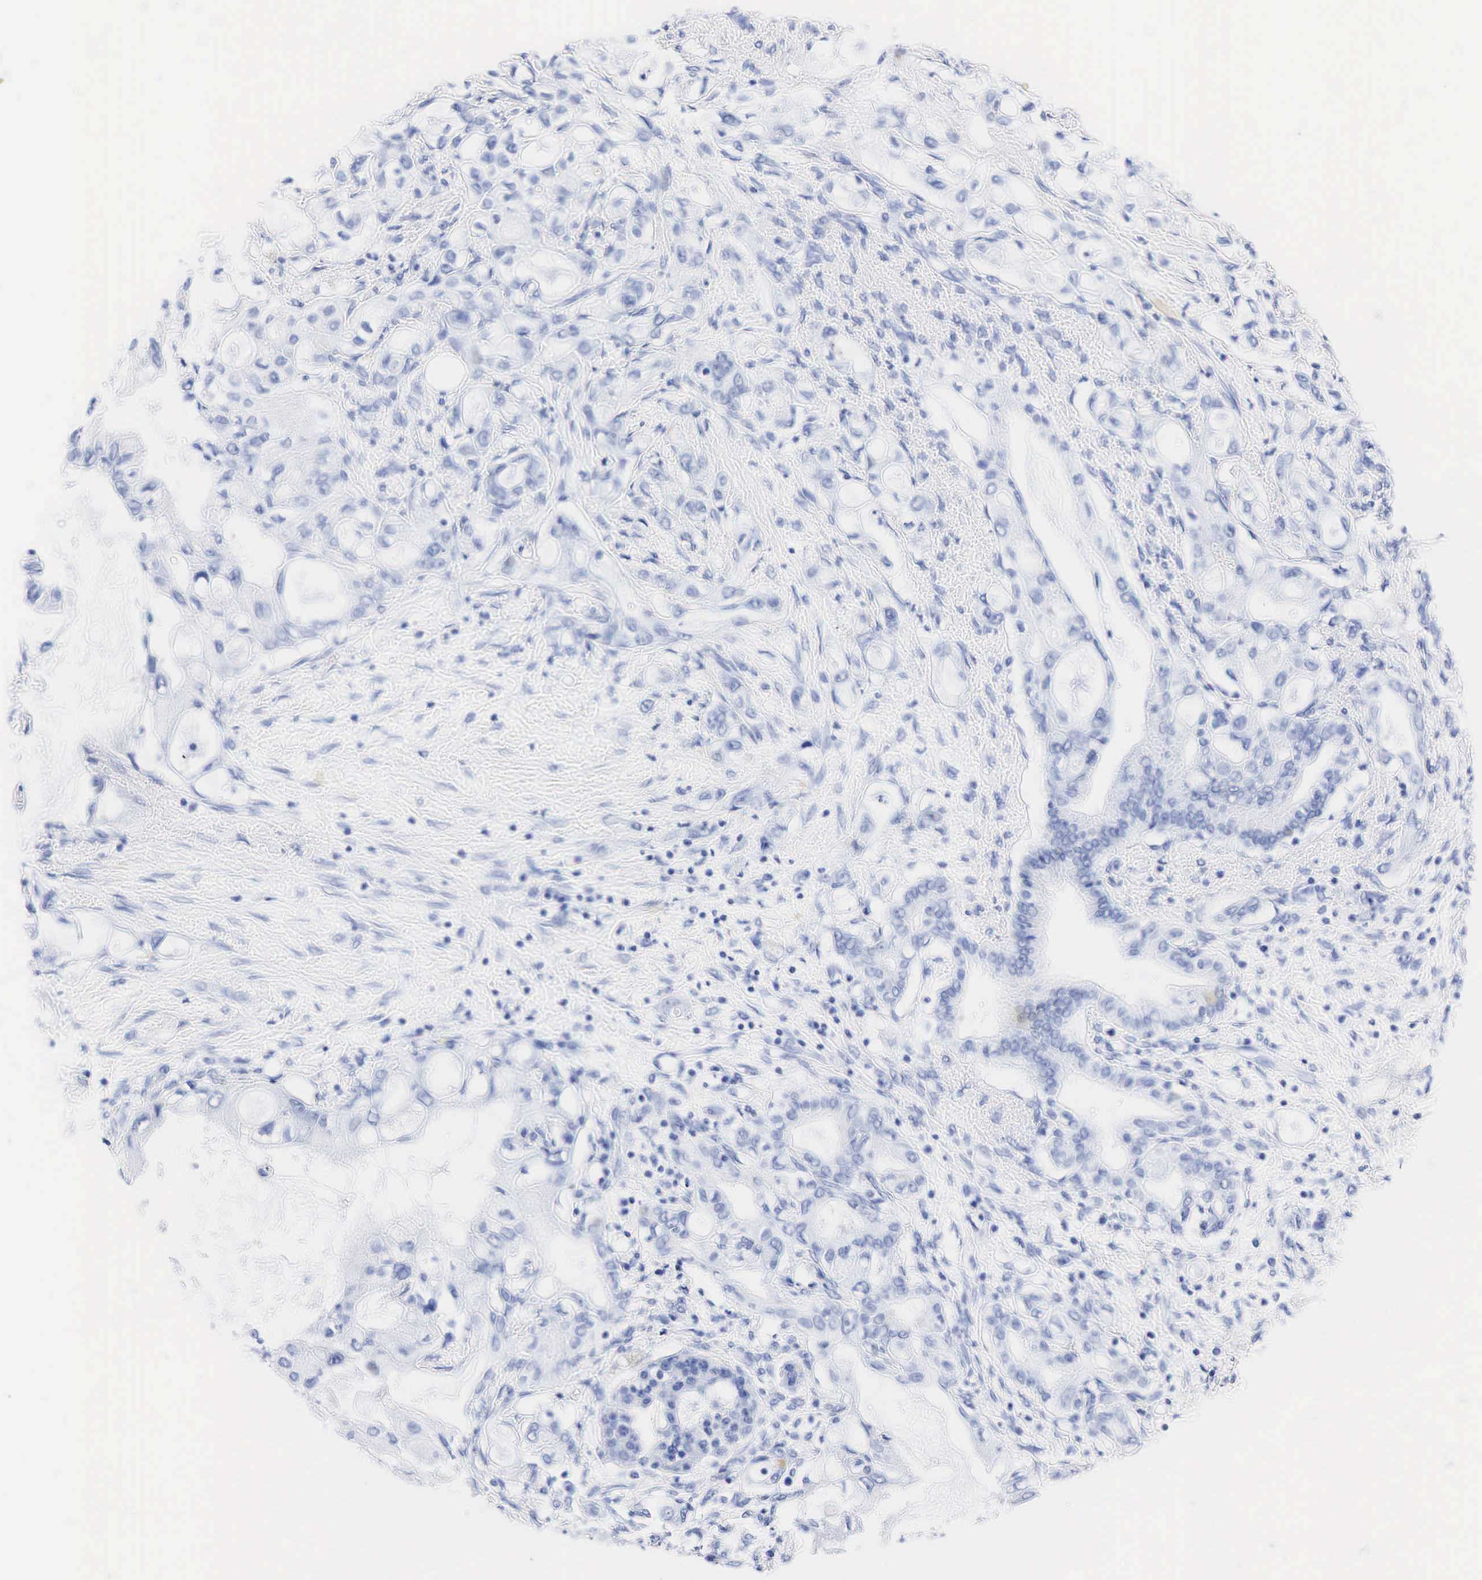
{"staining": {"intensity": "negative", "quantity": "none", "location": "none"}, "tissue": "pancreatic cancer", "cell_type": "Tumor cells", "image_type": "cancer", "snomed": [{"axis": "morphology", "description": "Adenocarcinoma, NOS"}, {"axis": "topography", "description": "Pancreas"}], "caption": "This is an immunohistochemistry image of human pancreatic cancer (adenocarcinoma). There is no staining in tumor cells.", "gene": "TG", "patient": {"sex": "female", "age": 70}}